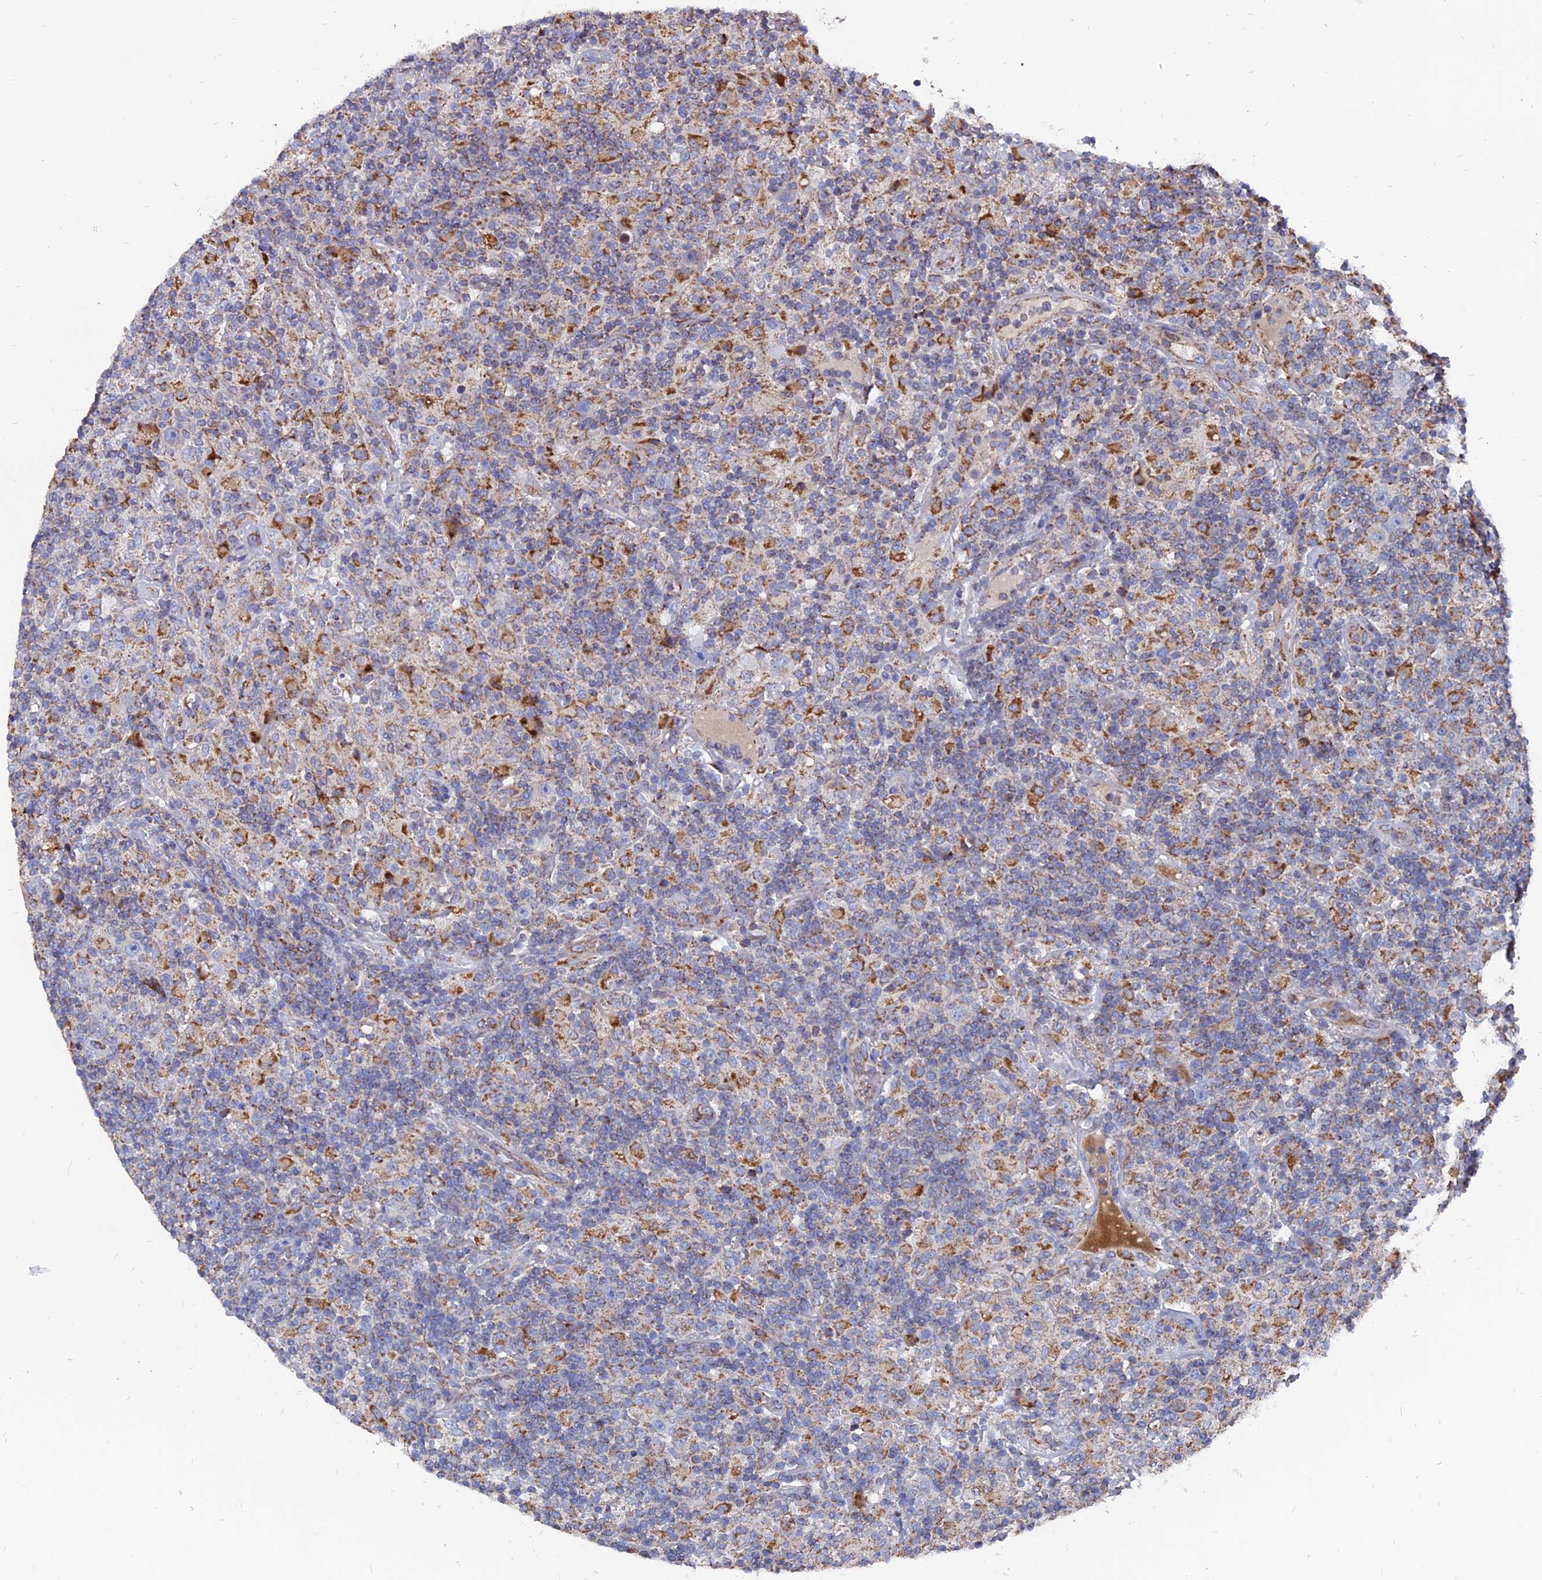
{"staining": {"intensity": "negative", "quantity": "none", "location": "none"}, "tissue": "lymphoma", "cell_type": "Tumor cells", "image_type": "cancer", "snomed": [{"axis": "morphology", "description": "Hodgkin's disease, NOS"}, {"axis": "topography", "description": "Lymph node"}], "caption": "A photomicrograph of human Hodgkin's disease is negative for staining in tumor cells.", "gene": "TGFA", "patient": {"sex": "male", "age": 70}}